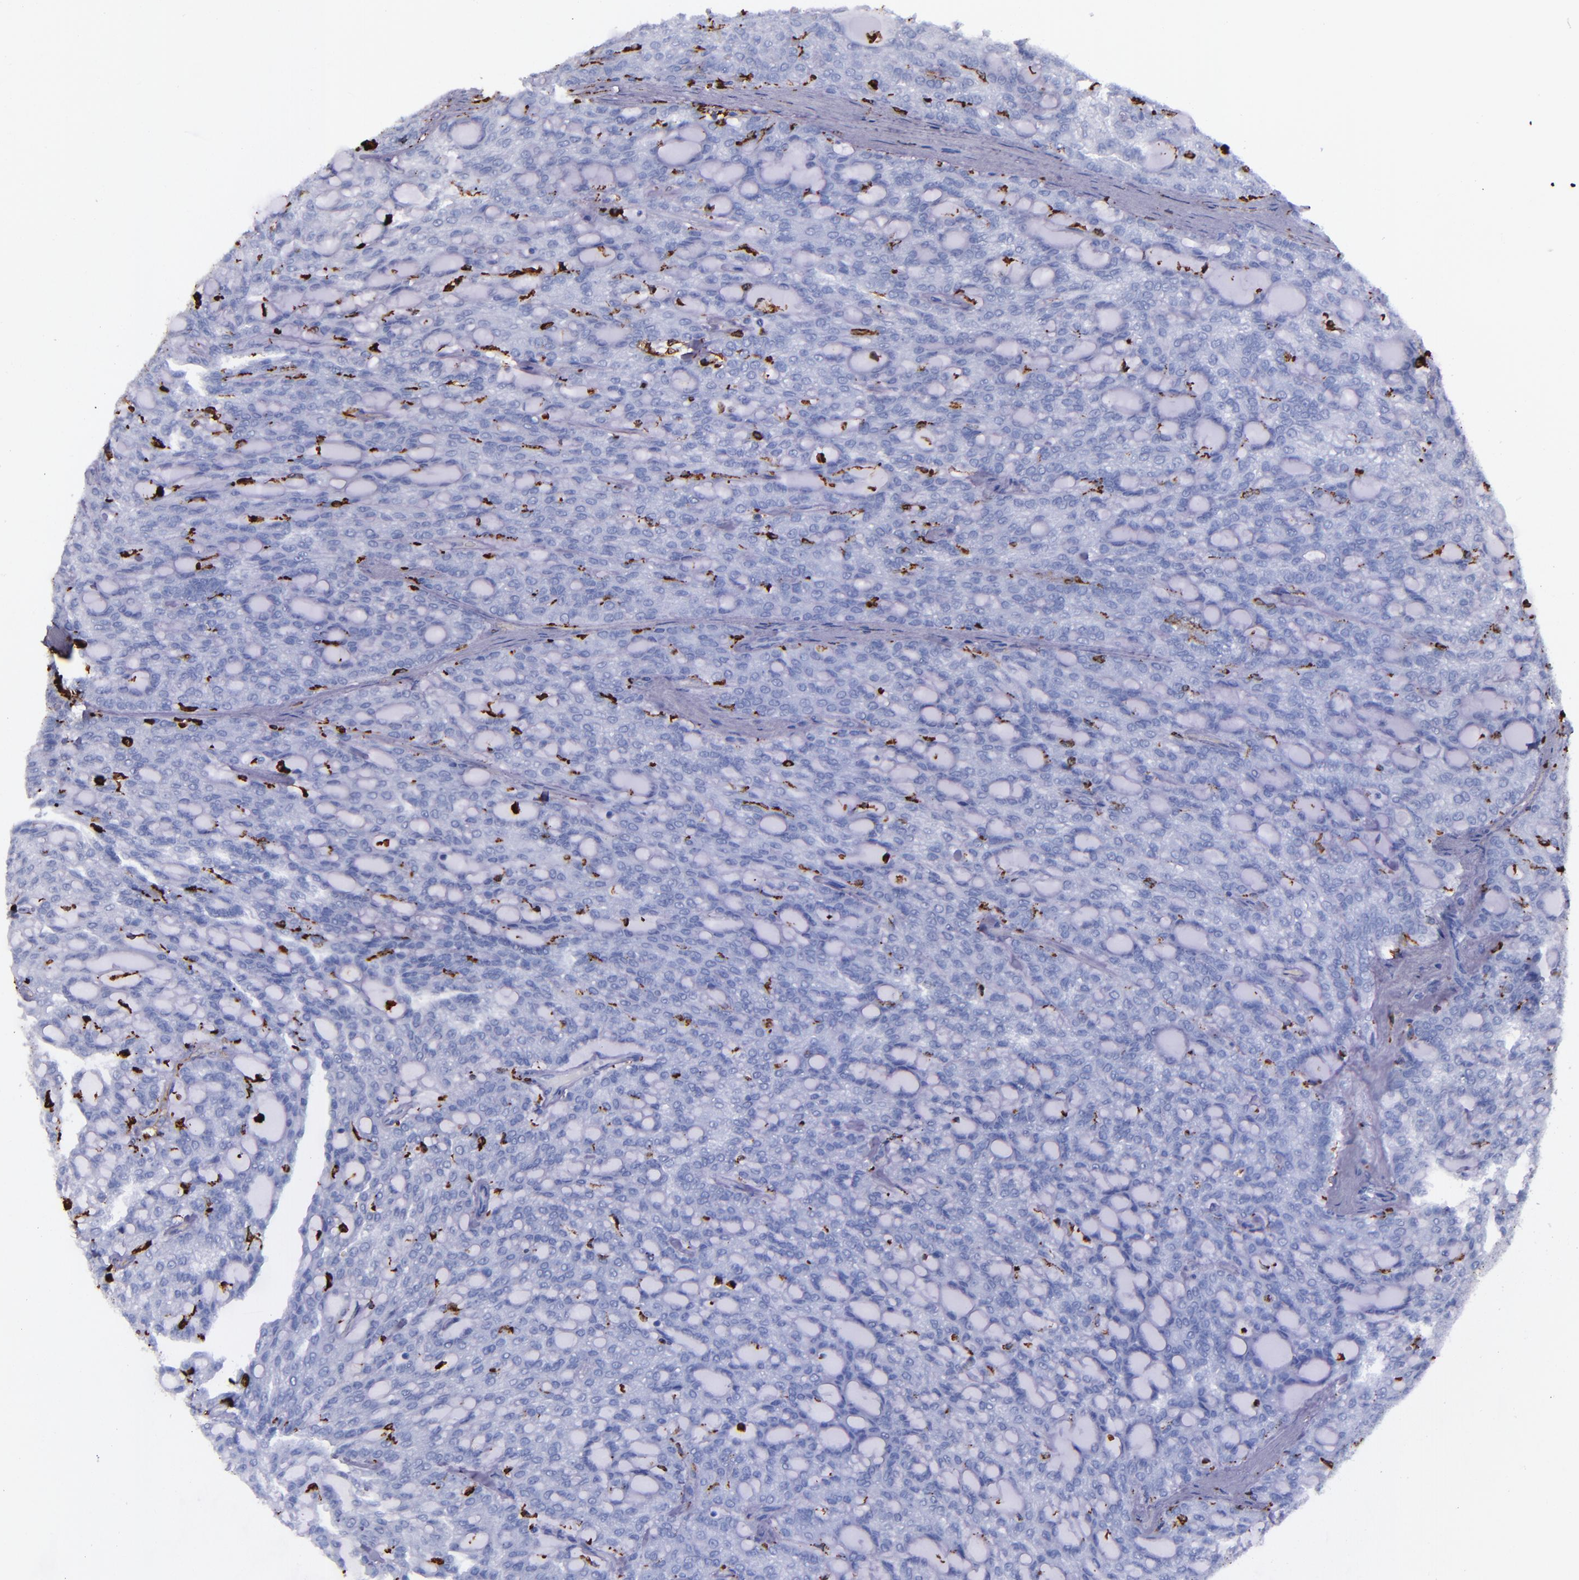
{"staining": {"intensity": "negative", "quantity": "none", "location": "none"}, "tissue": "renal cancer", "cell_type": "Tumor cells", "image_type": "cancer", "snomed": [{"axis": "morphology", "description": "Adenocarcinoma, NOS"}, {"axis": "topography", "description": "Kidney"}], "caption": "The immunohistochemistry photomicrograph has no significant expression in tumor cells of renal adenocarcinoma tissue.", "gene": "HLA-DRA", "patient": {"sex": "male", "age": 63}}